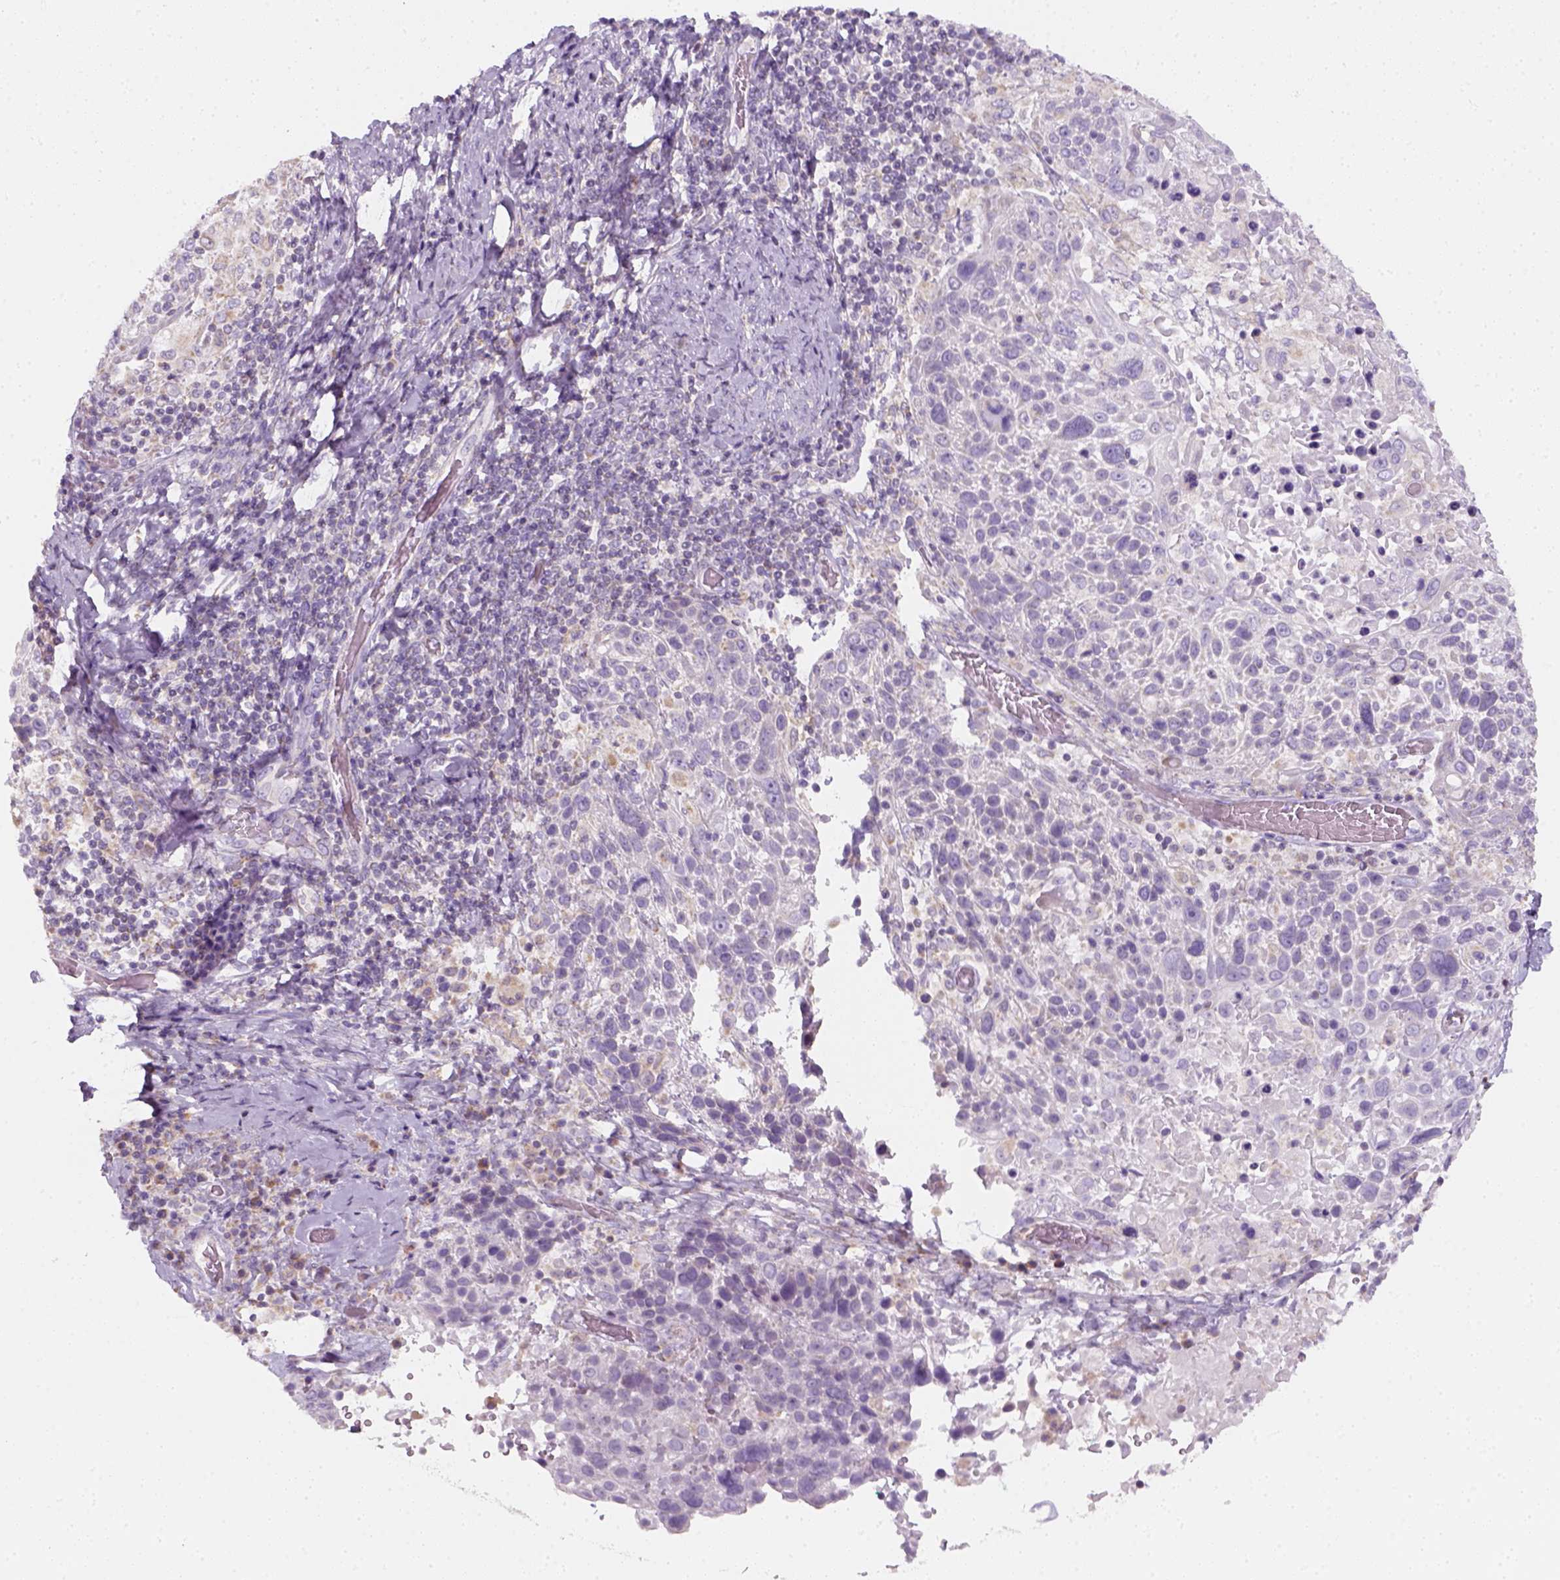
{"staining": {"intensity": "negative", "quantity": "none", "location": "none"}, "tissue": "cervical cancer", "cell_type": "Tumor cells", "image_type": "cancer", "snomed": [{"axis": "morphology", "description": "Squamous cell carcinoma, NOS"}, {"axis": "topography", "description": "Cervix"}], "caption": "An IHC histopathology image of cervical squamous cell carcinoma is shown. There is no staining in tumor cells of cervical squamous cell carcinoma.", "gene": "AWAT2", "patient": {"sex": "female", "age": 61}}